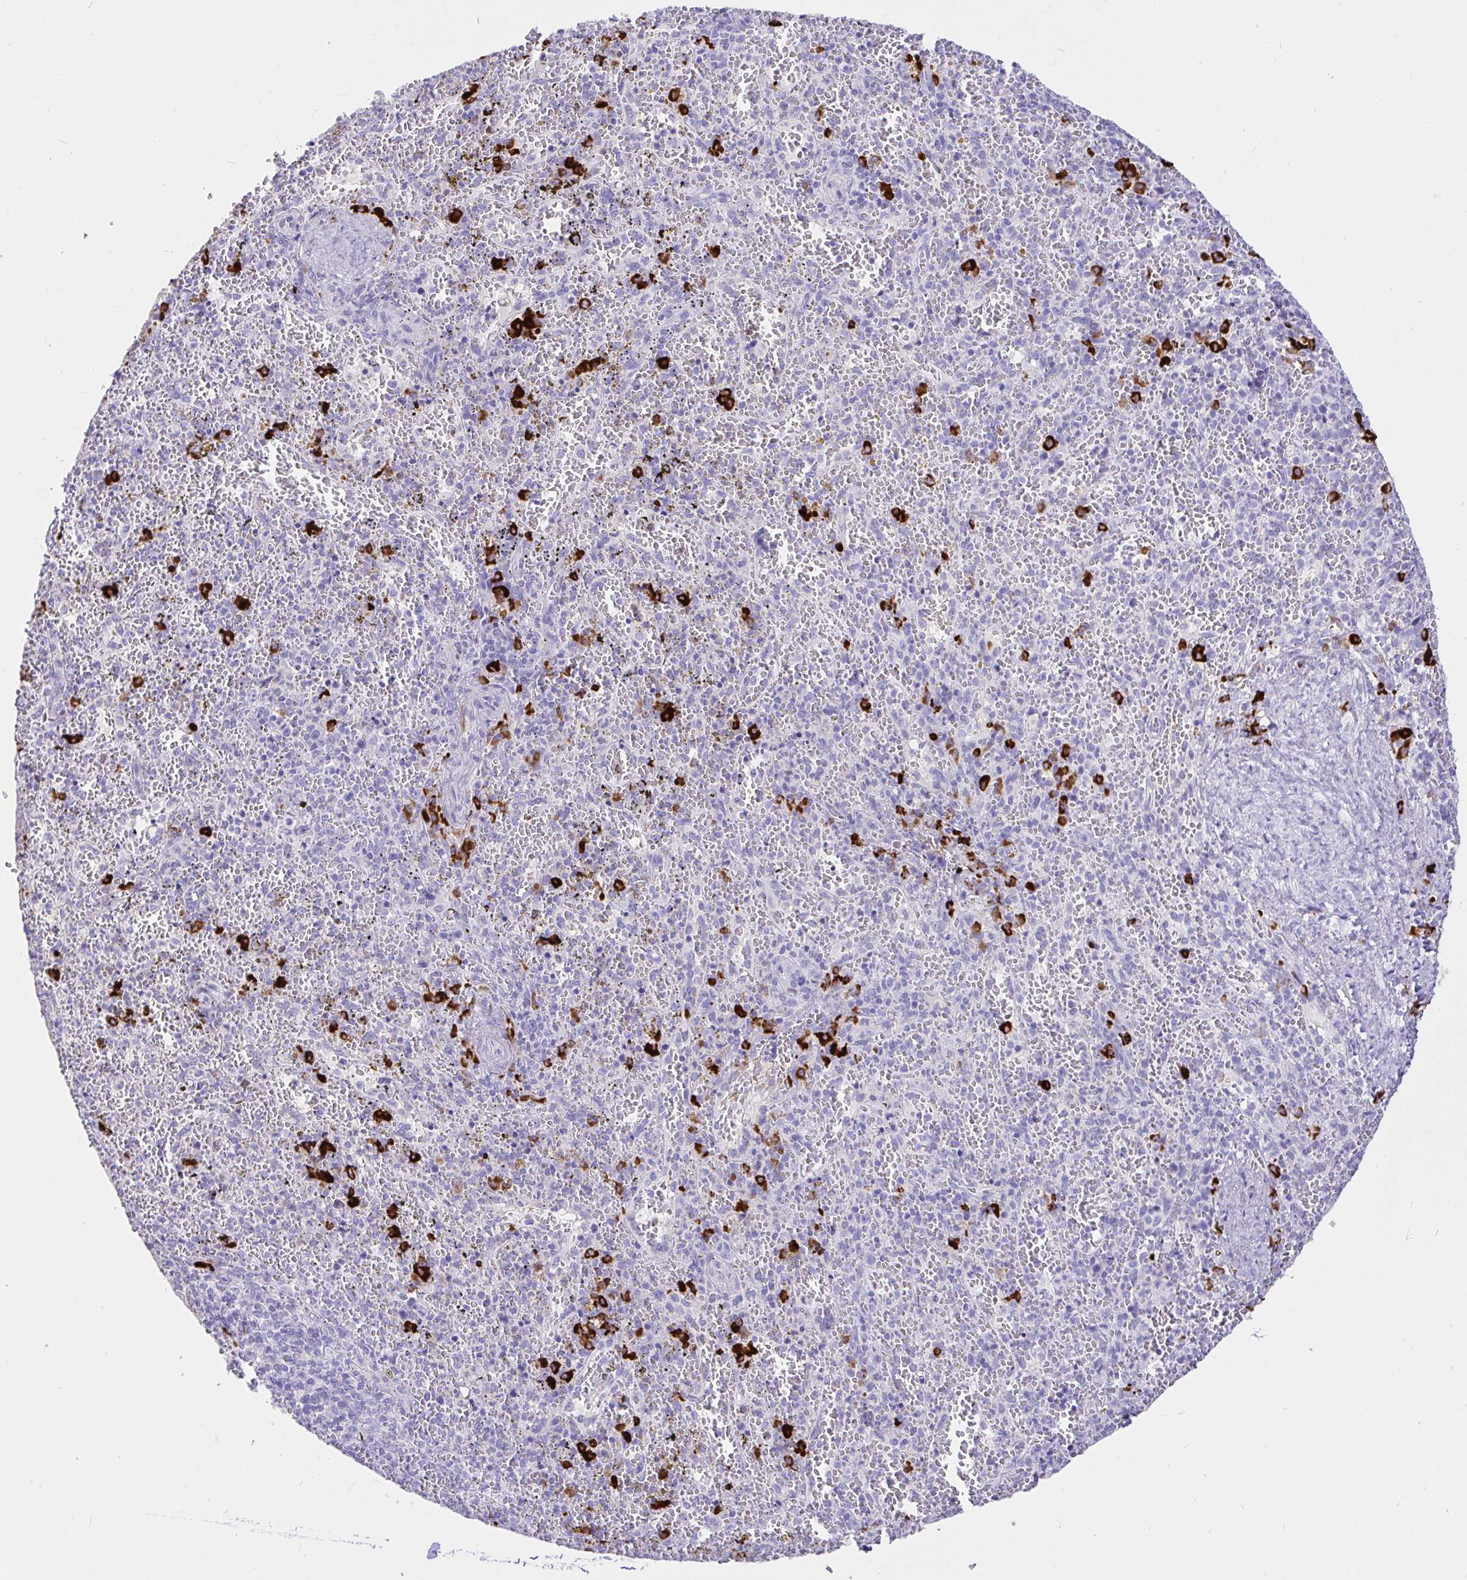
{"staining": {"intensity": "strong", "quantity": "<25%", "location": "cytoplasmic/membranous"}, "tissue": "spleen", "cell_type": "Cells in red pulp", "image_type": "normal", "snomed": [{"axis": "morphology", "description": "Normal tissue, NOS"}, {"axis": "topography", "description": "Spleen"}], "caption": "IHC photomicrograph of benign spleen: spleen stained using immunohistochemistry (IHC) exhibits medium levels of strong protein expression localized specifically in the cytoplasmic/membranous of cells in red pulp, appearing as a cytoplasmic/membranous brown color.", "gene": "CCDC62", "patient": {"sex": "female", "age": 50}}